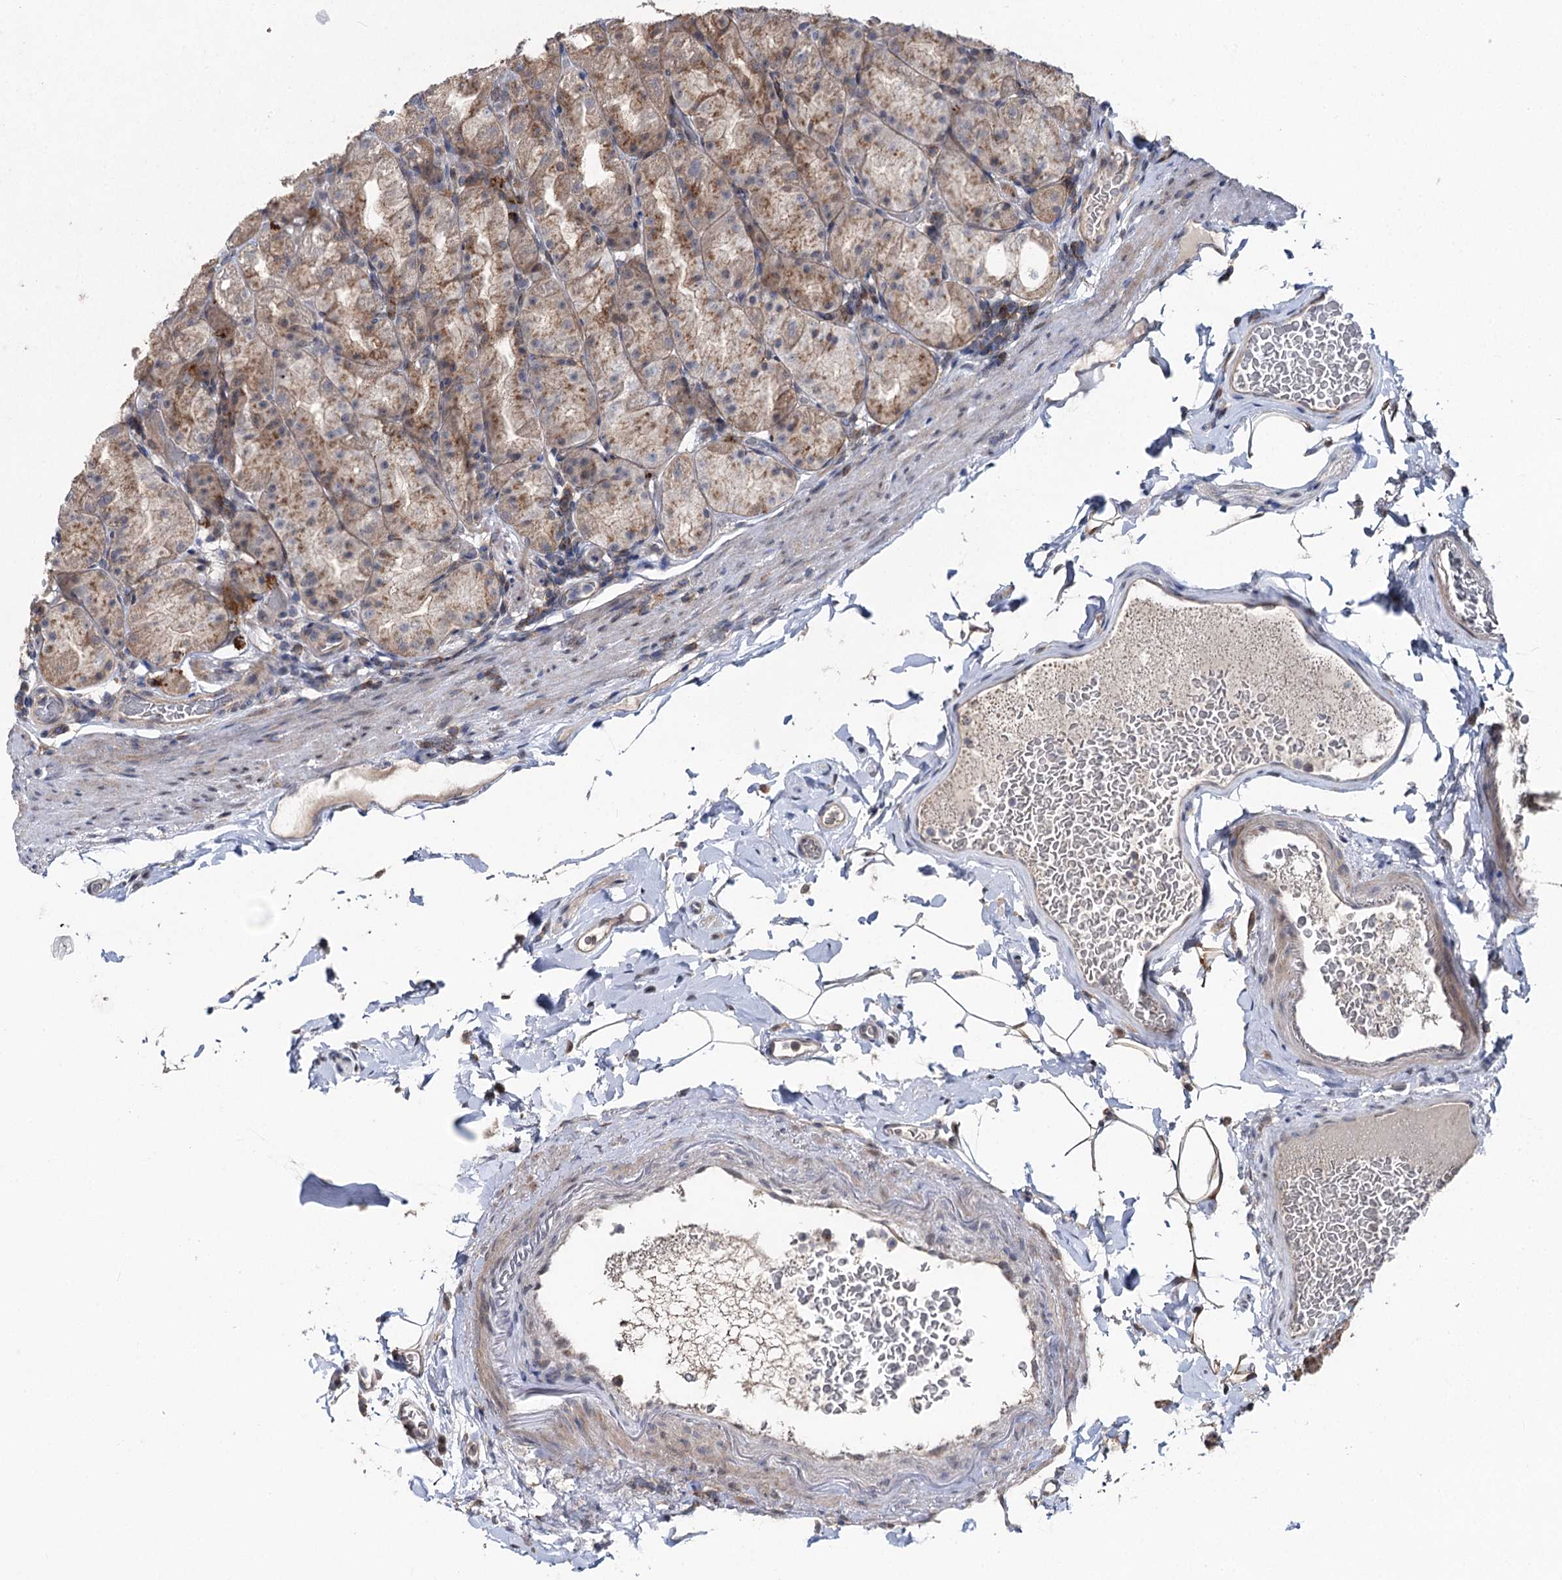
{"staining": {"intensity": "moderate", "quantity": "25%-75%", "location": "cytoplasmic/membranous,nuclear"}, "tissue": "stomach", "cell_type": "Glandular cells", "image_type": "normal", "snomed": [{"axis": "morphology", "description": "Normal tissue, NOS"}, {"axis": "topography", "description": "Stomach, upper"}], "caption": "The histopathology image exhibits a brown stain indicating the presence of a protein in the cytoplasmic/membranous,nuclear of glandular cells in stomach.", "gene": "STX6", "patient": {"sex": "male", "age": 68}}